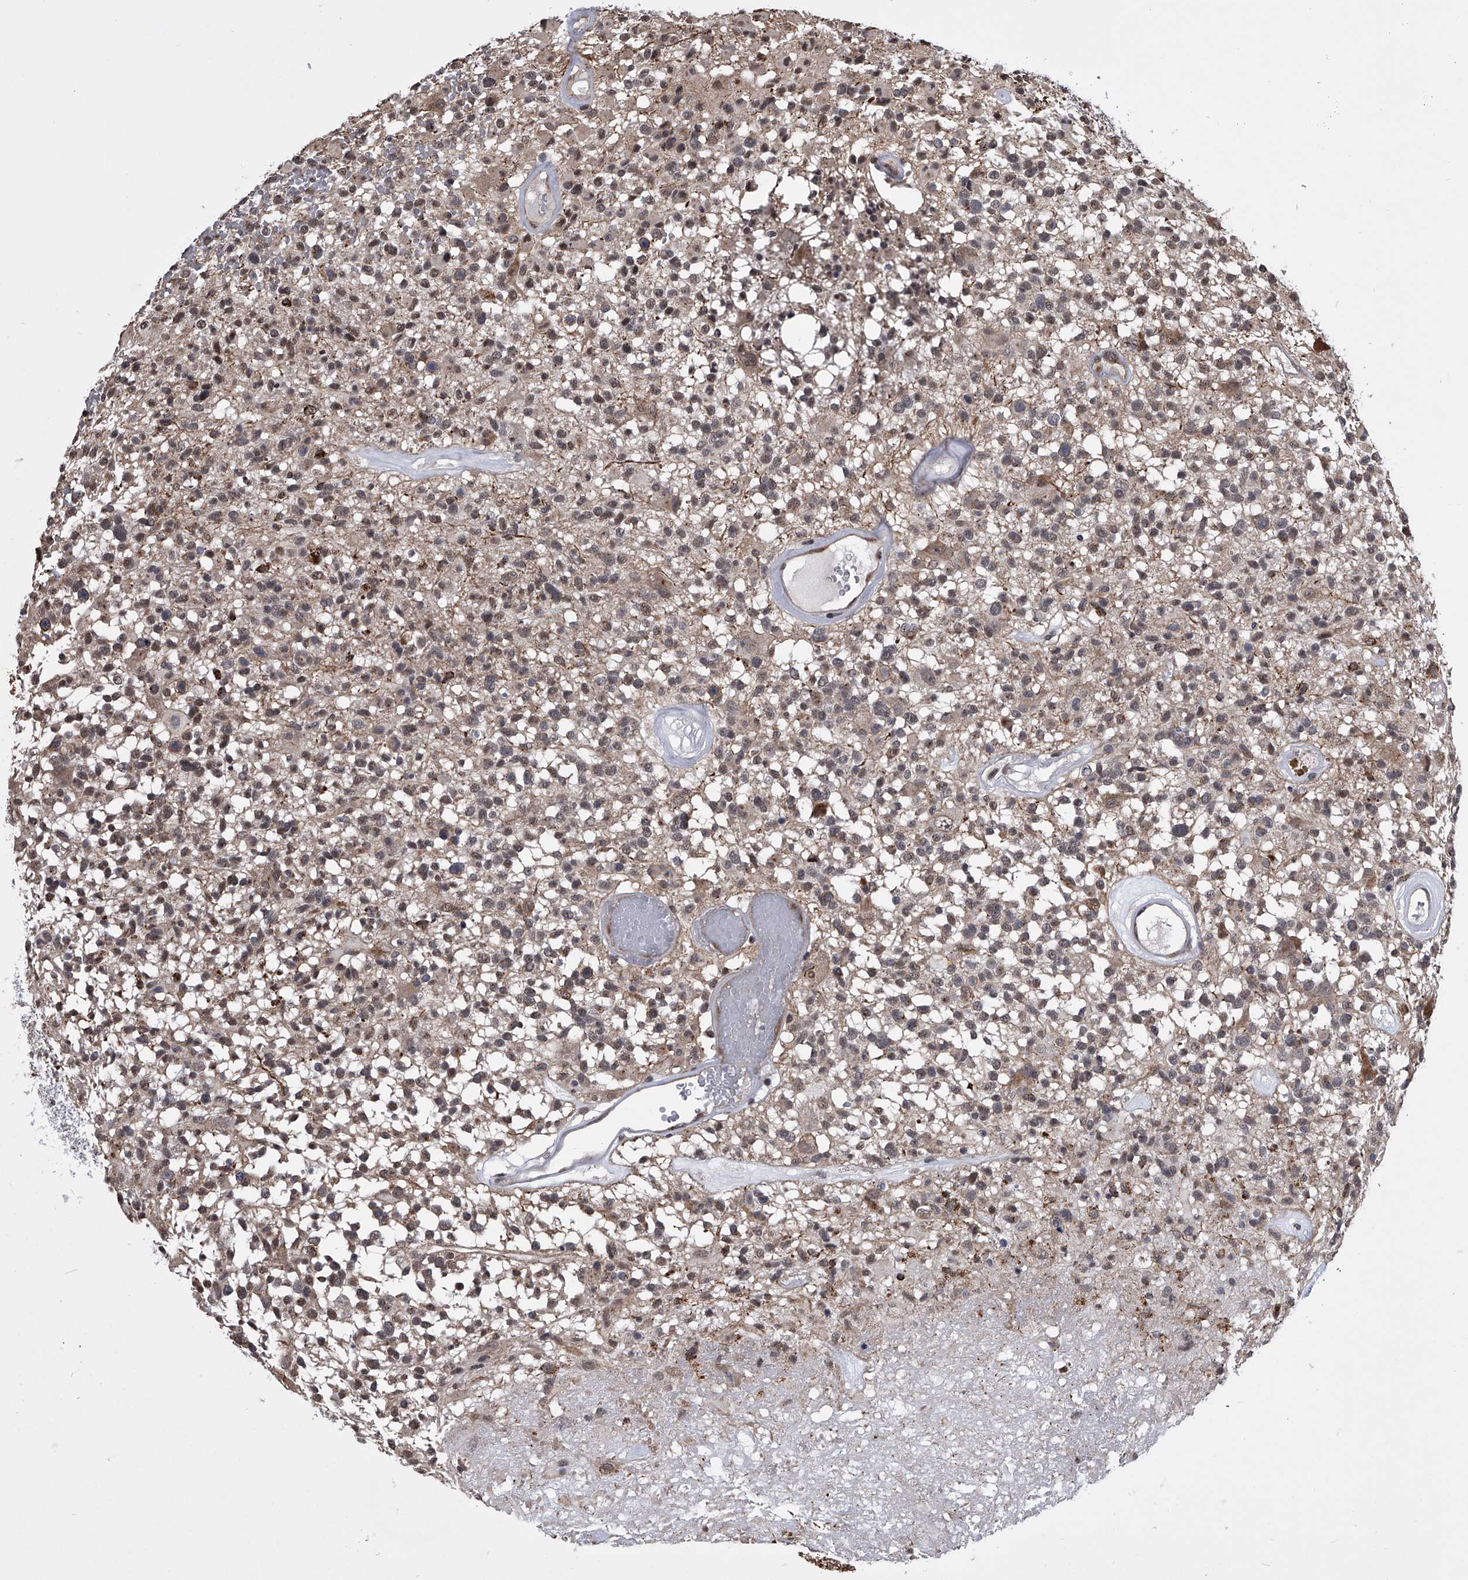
{"staining": {"intensity": "weak", "quantity": "25%-75%", "location": "cytoplasmic/membranous,nuclear"}, "tissue": "glioma", "cell_type": "Tumor cells", "image_type": "cancer", "snomed": [{"axis": "morphology", "description": "Glioma, malignant, High grade"}, {"axis": "morphology", "description": "Glioblastoma, NOS"}, {"axis": "topography", "description": "Brain"}], "caption": "About 25%-75% of tumor cells in malignant glioma (high-grade) reveal weak cytoplasmic/membranous and nuclear protein expression as visualized by brown immunohistochemical staining.", "gene": "ZNF76", "patient": {"sex": "male", "age": 60}}